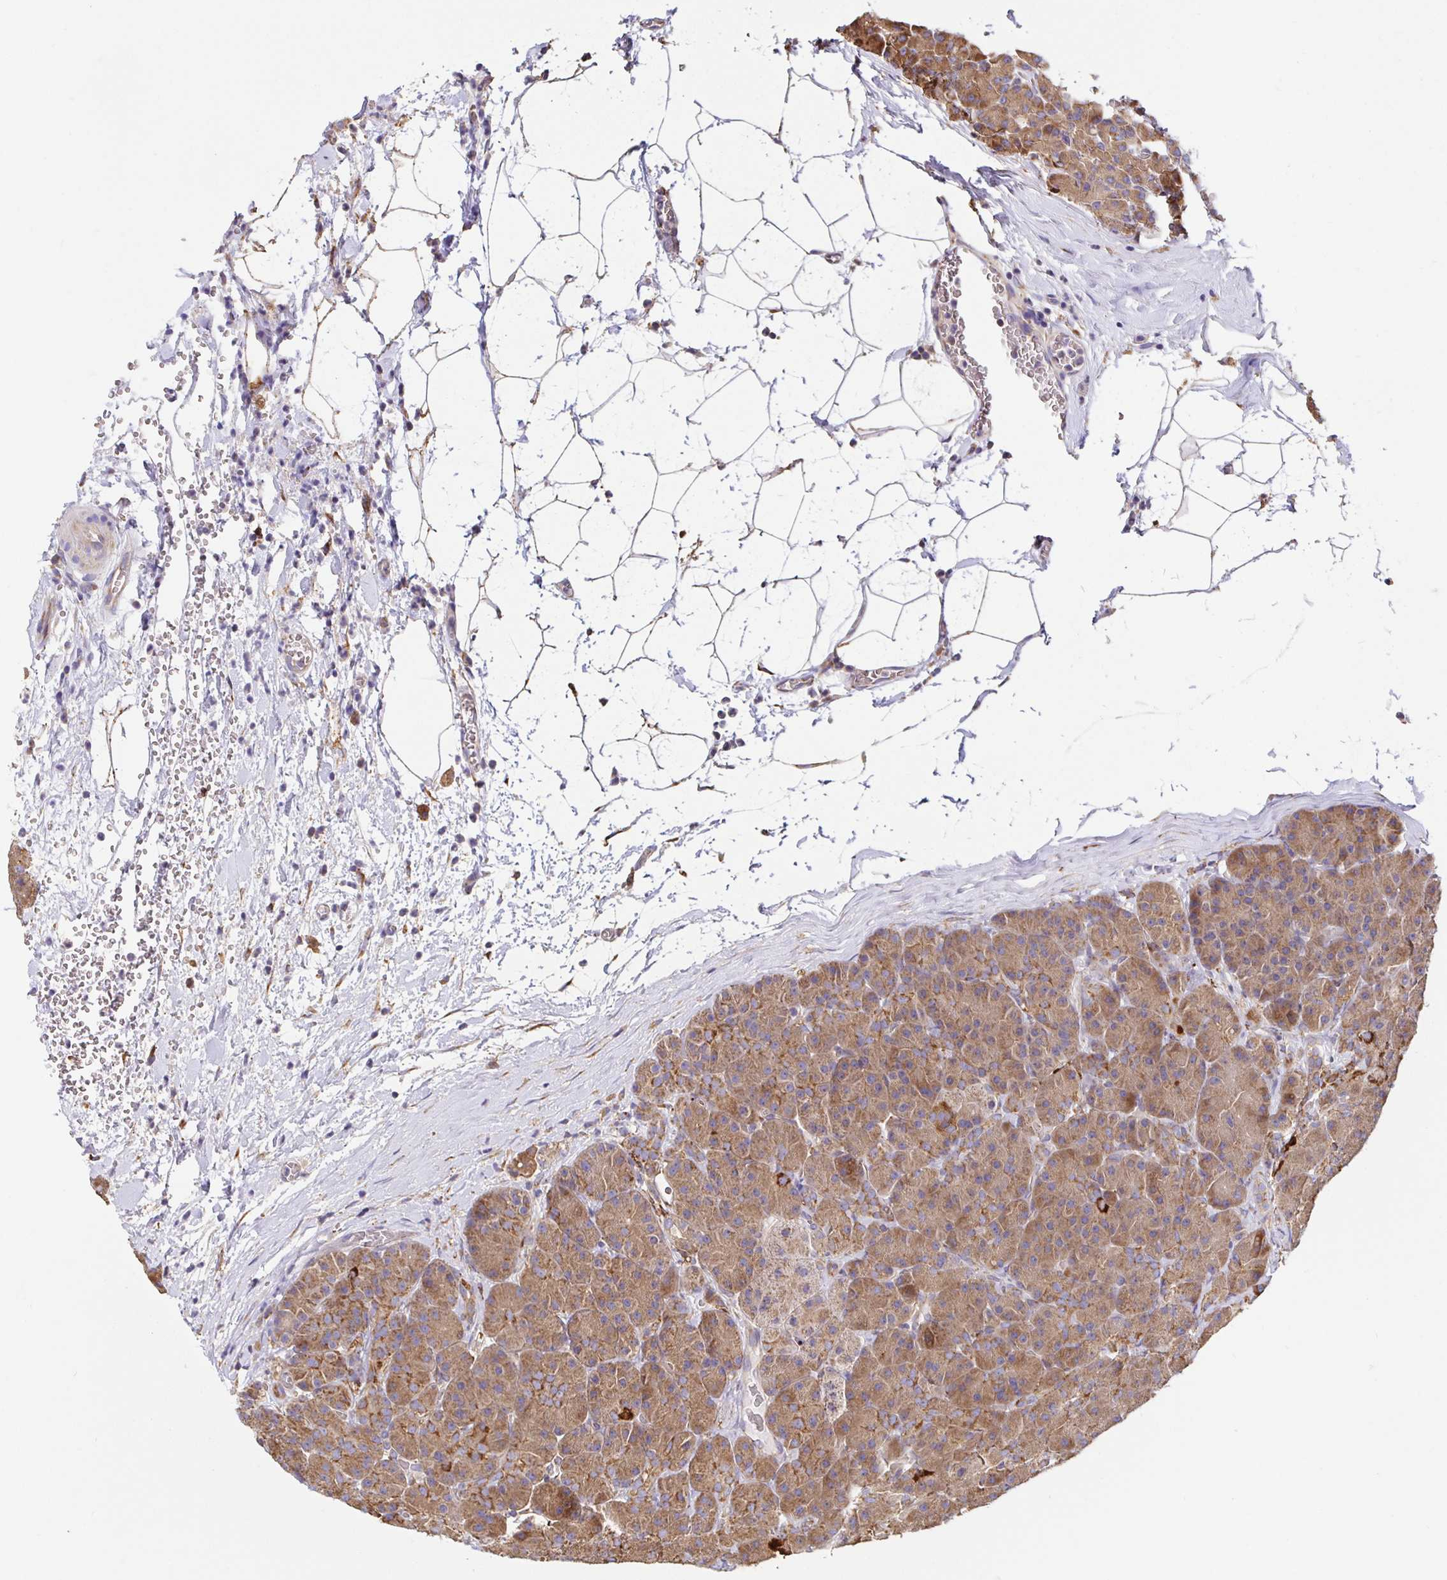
{"staining": {"intensity": "moderate", "quantity": ">75%", "location": "cytoplasmic/membranous"}, "tissue": "pancreas", "cell_type": "Exocrine glandular cells", "image_type": "normal", "snomed": [{"axis": "morphology", "description": "Normal tissue, NOS"}, {"axis": "topography", "description": "Pancreas"}], "caption": "Pancreas stained for a protein (brown) demonstrates moderate cytoplasmic/membranous positive staining in about >75% of exocrine glandular cells.", "gene": "MAOA", "patient": {"sex": "male", "age": 57}}